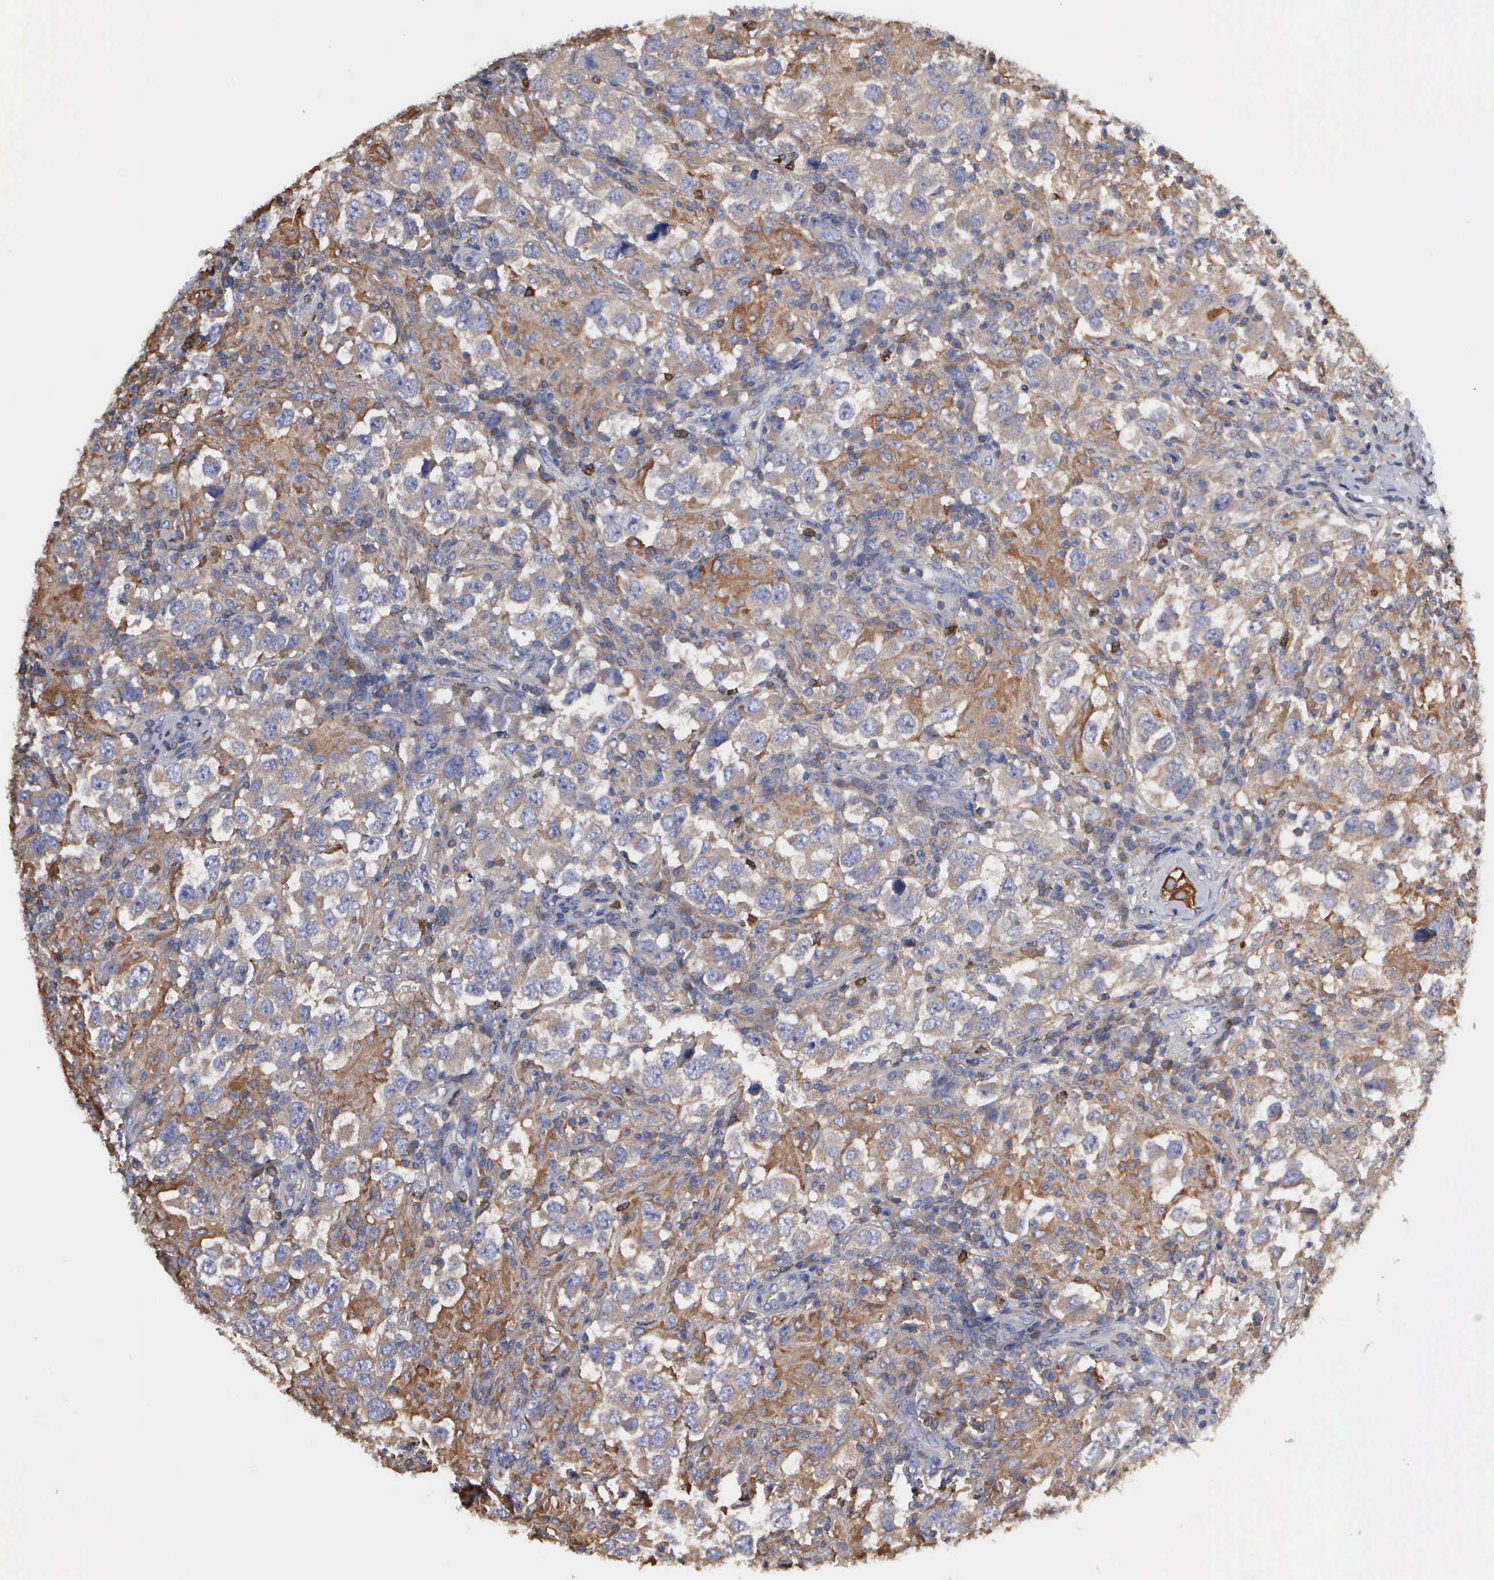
{"staining": {"intensity": "moderate", "quantity": "25%-75%", "location": "cytoplasmic/membranous"}, "tissue": "testis cancer", "cell_type": "Tumor cells", "image_type": "cancer", "snomed": [{"axis": "morphology", "description": "Carcinoma, Embryonal, NOS"}, {"axis": "topography", "description": "Testis"}], "caption": "Immunohistochemical staining of testis embryonal carcinoma demonstrates medium levels of moderate cytoplasmic/membranous staining in about 25%-75% of tumor cells.", "gene": "G6PD", "patient": {"sex": "male", "age": 21}}